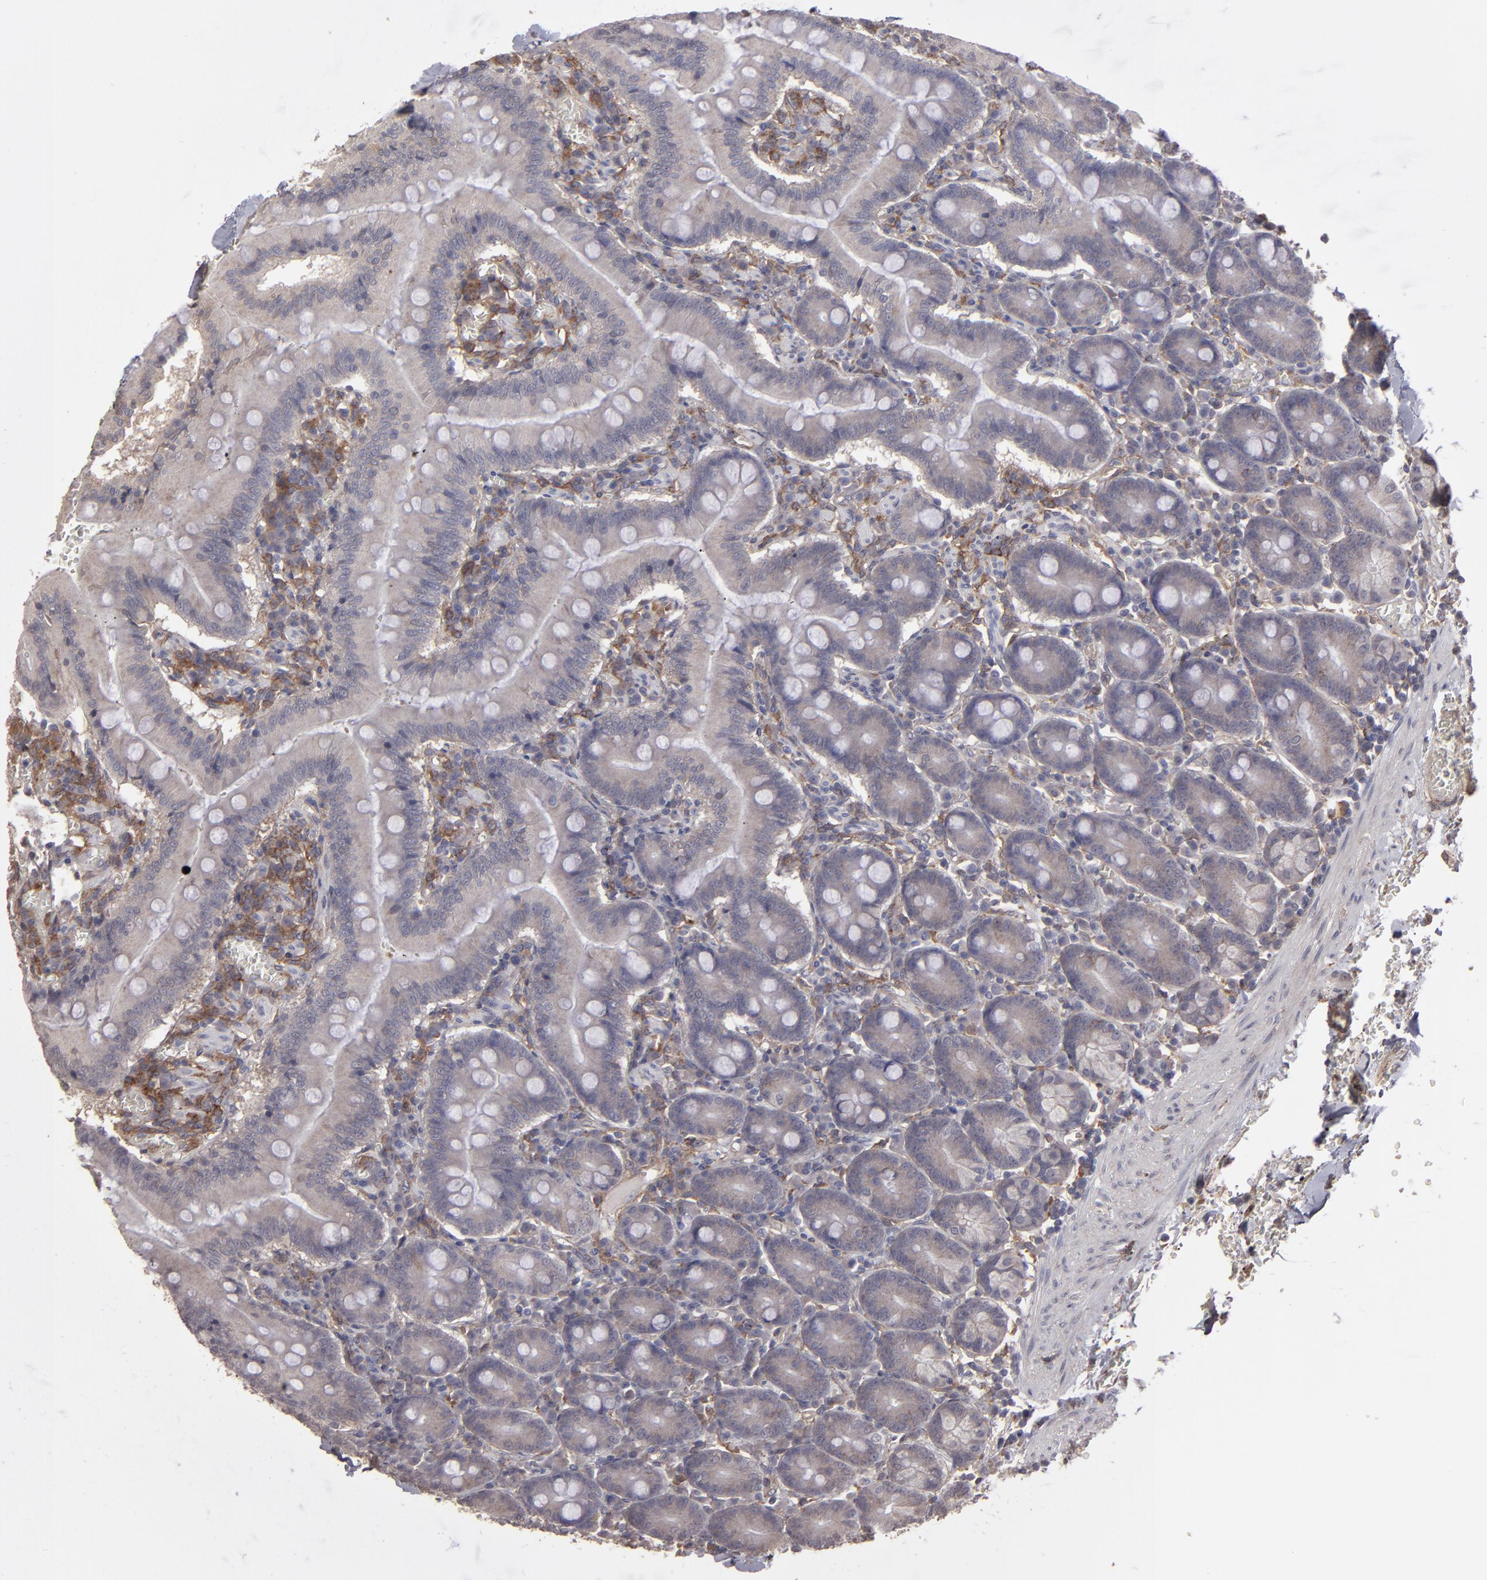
{"staining": {"intensity": "weak", "quantity": "<25%", "location": "cytoplasmic/membranous"}, "tissue": "small intestine", "cell_type": "Glandular cells", "image_type": "normal", "snomed": [{"axis": "morphology", "description": "Normal tissue, NOS"}, {"axis": "topography", "description": "Small intestine"}], "caption": "The photomicrograph shows no staining of glandular cells in benign small intestine.", "gene": "ITGB5", "patient": {"sex": "male", "age": 71}}